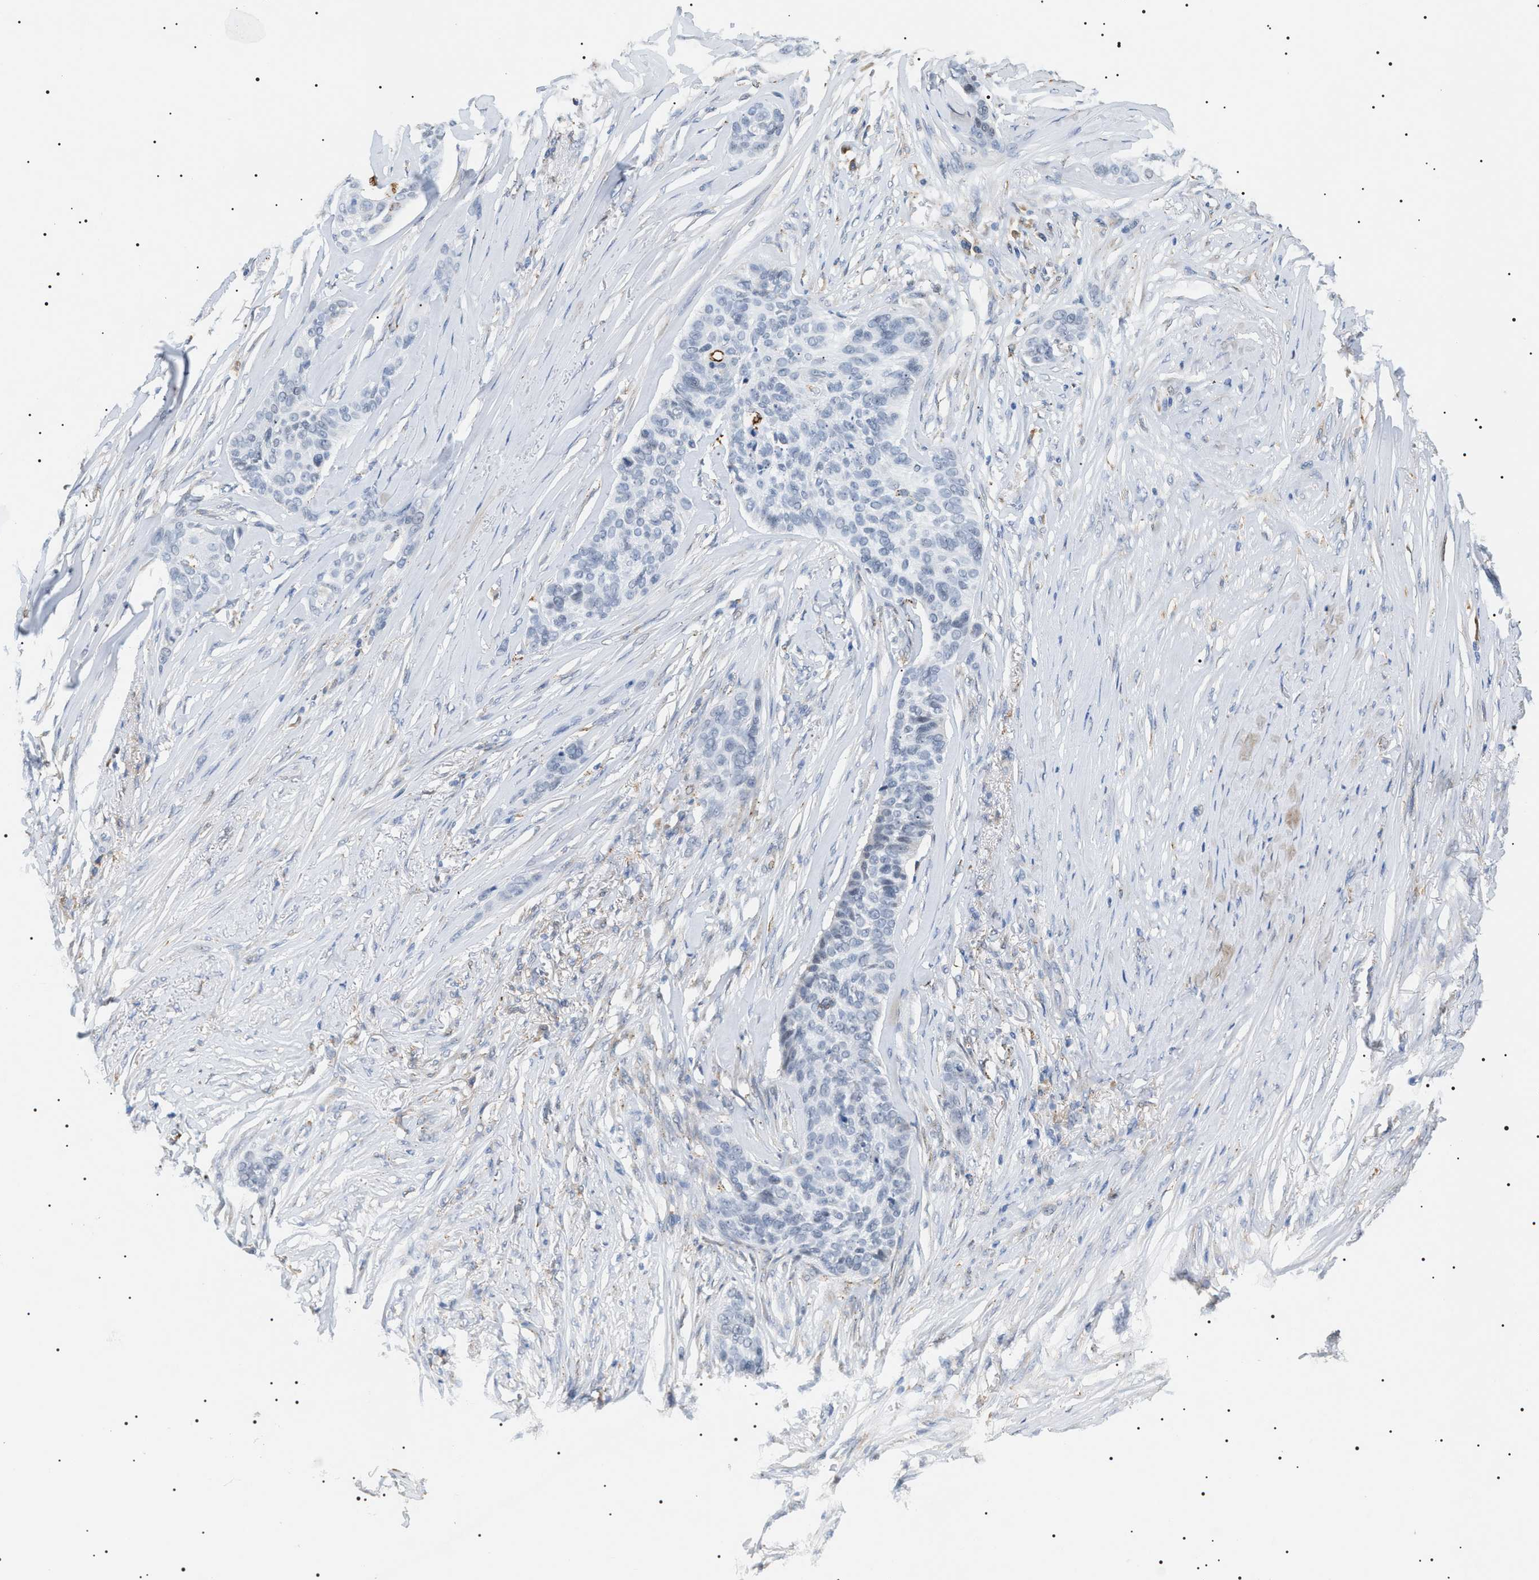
{"staining": {"intensity": "negative", "quantity": "none", "location": "none"}, "tissue": "skin cancer", "cell_type": "Tumor cells", "image_type": "cancer", "snomed": [{"axis": "morphology", "description": "Basal cell carcinoma"}, {"axis": "topography", "description": "Skin"}], "caption": "IHC of skin cancer (basal cell carcinoma) displays no positivity in tumor cells.", "gene": "HSD17B11", "patient": {"sex": "male", "age": 85}}